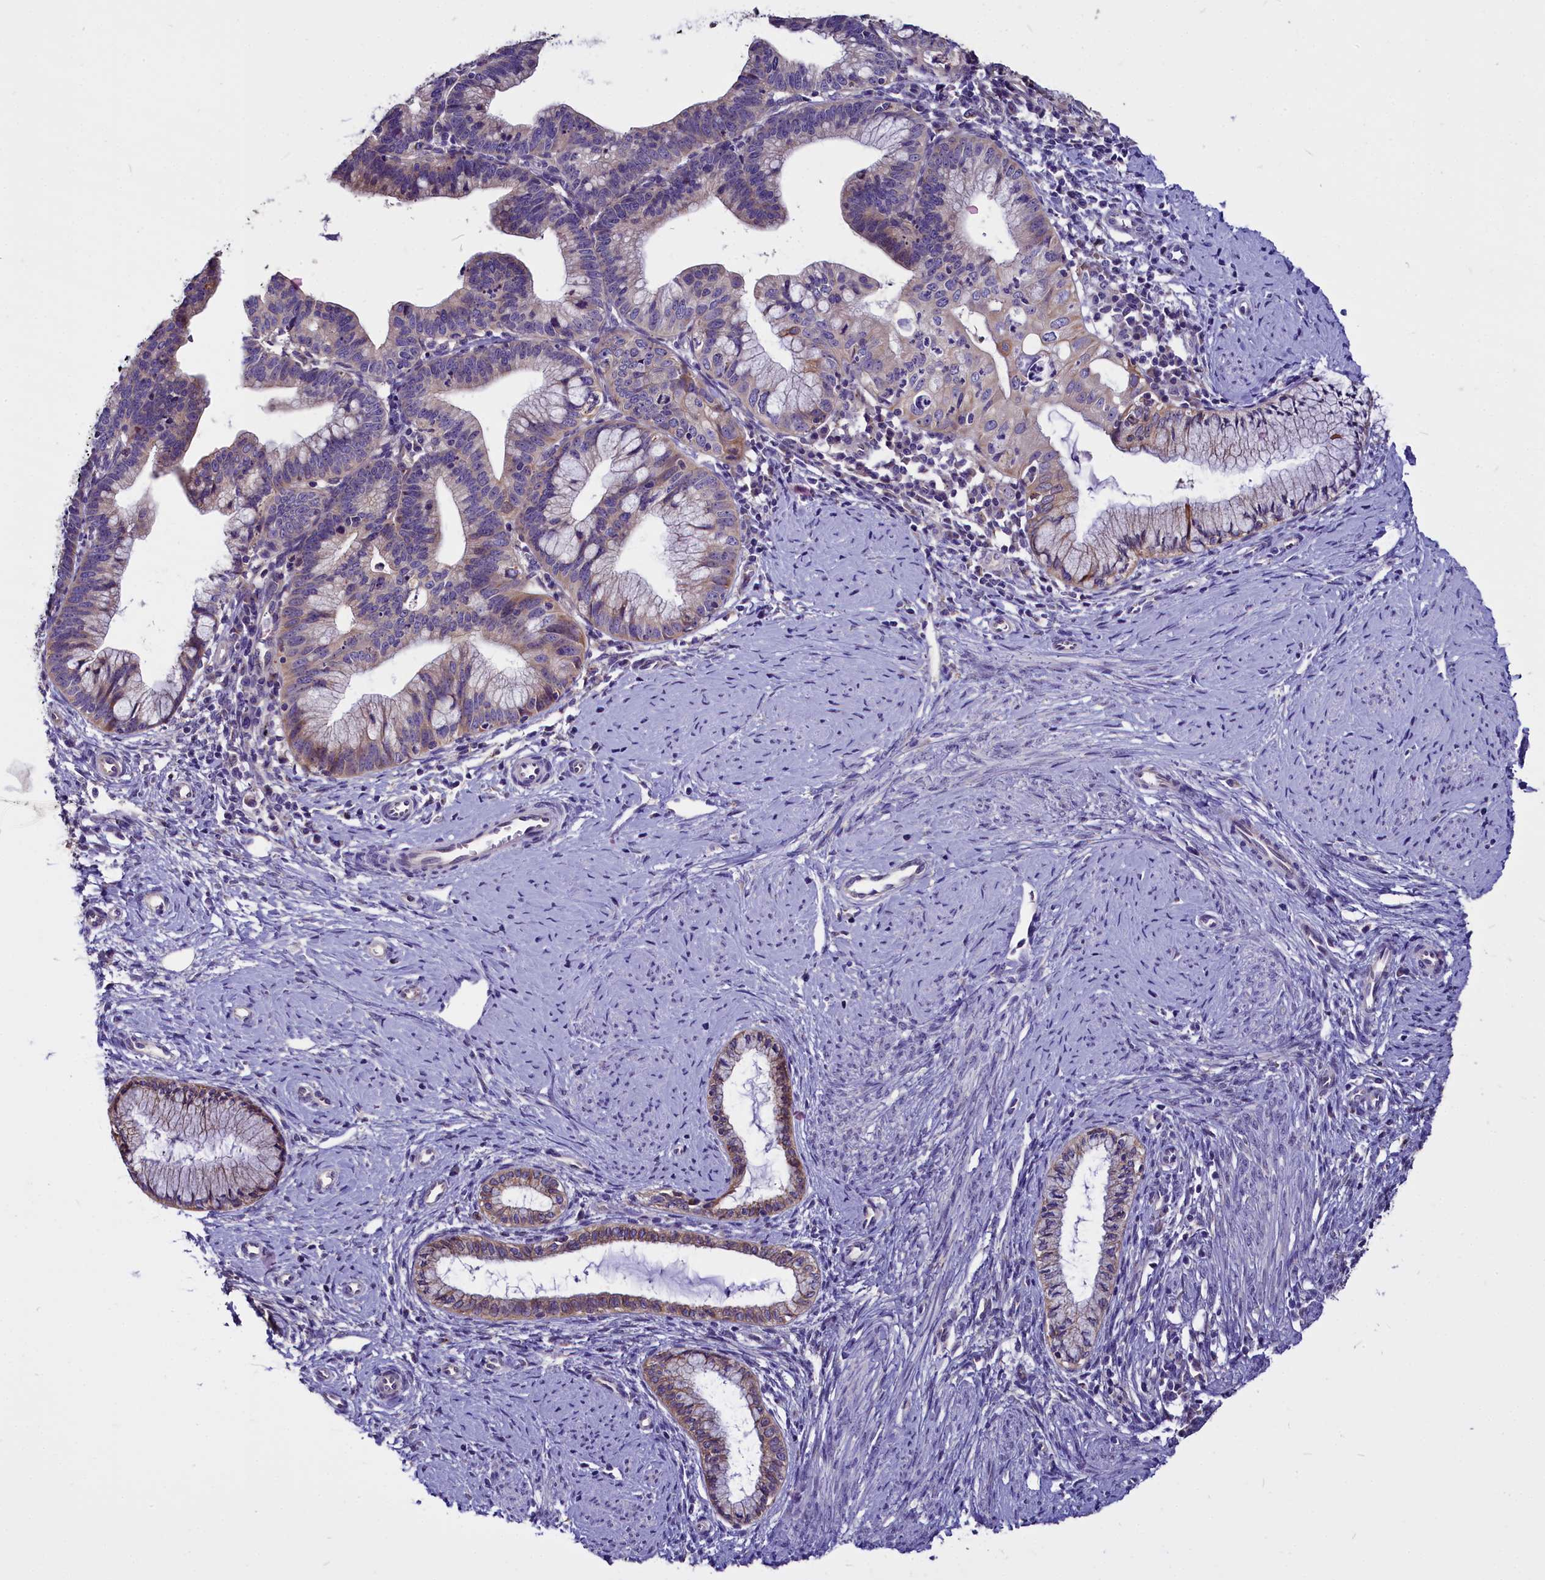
{"staining": {"intensity": "weak", "quantity": "<25%", "location": "cytoplasmic/membranous"}, "tissue": "cervical cancer", "cell_type": "Tumor cells", "image_type": "cancer", "snomed": [{"axis": "morphology", "description": "Adenocarcinoma, NOS"}, {"axis": "topography", "description": "Cervix"}], "caption": "IHC of human cervical cancer reveals no staining in tumor cells.", "gene": "CEP170", "patient": {"sex": "female", "age": 36}}